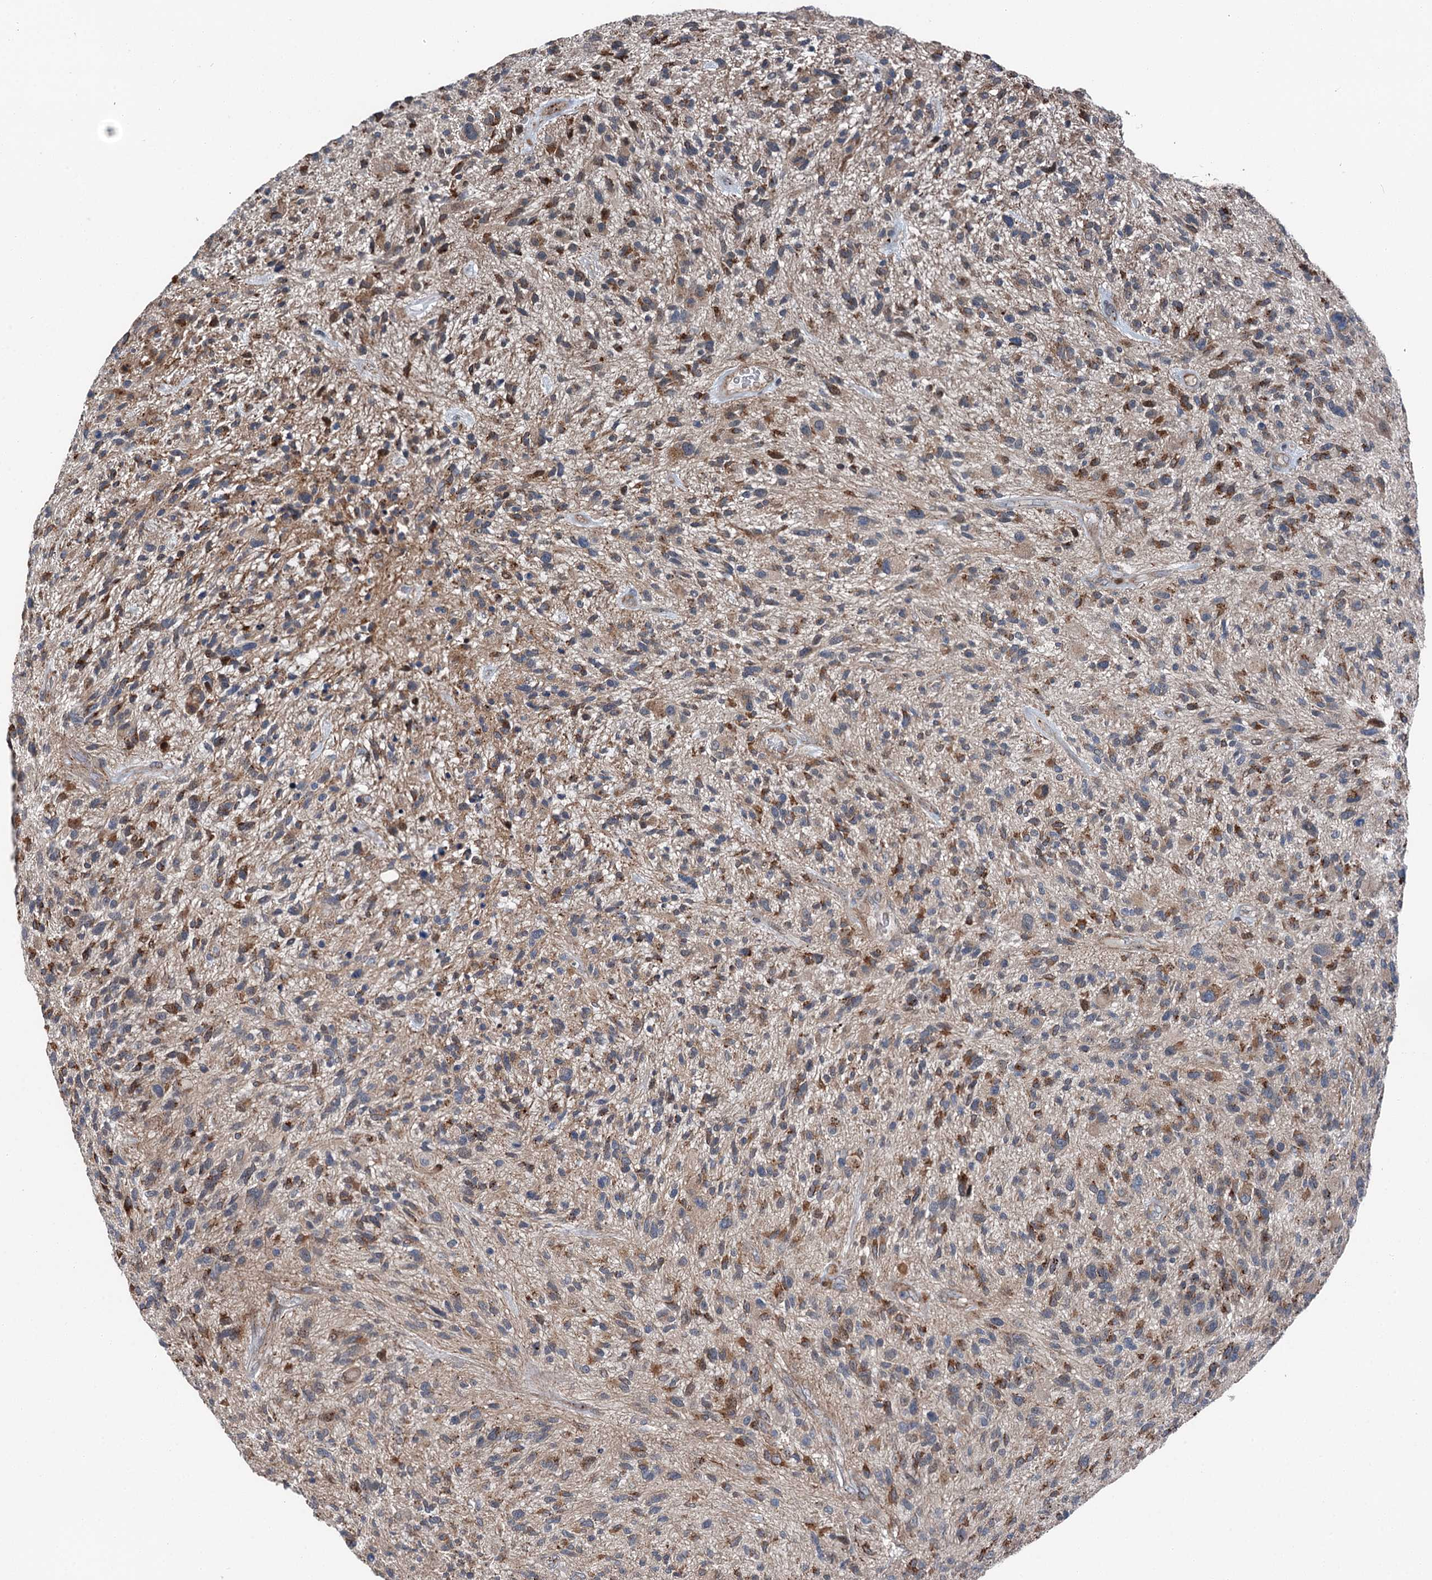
{"staining": {"intensity": "moderate", "quantity": "25%-75%", "location": "cytoplasmic/membranous"}, "tissue": "glioma", "cell_type": "Tumor cells", "image_type": "cancer", "snomed": [{"axis": "morphology", "description": "Glioma, malignant, High grade"}, {"axis": "topography", "description": "Brain"}], "caption": "A brown stain shows moderate cytoplasmic/membranous positivity of a protein in malignant high-grade glioma tumor cells.", "gene": "POLR1D", "patient": {"sex": "male", "age": 47}}